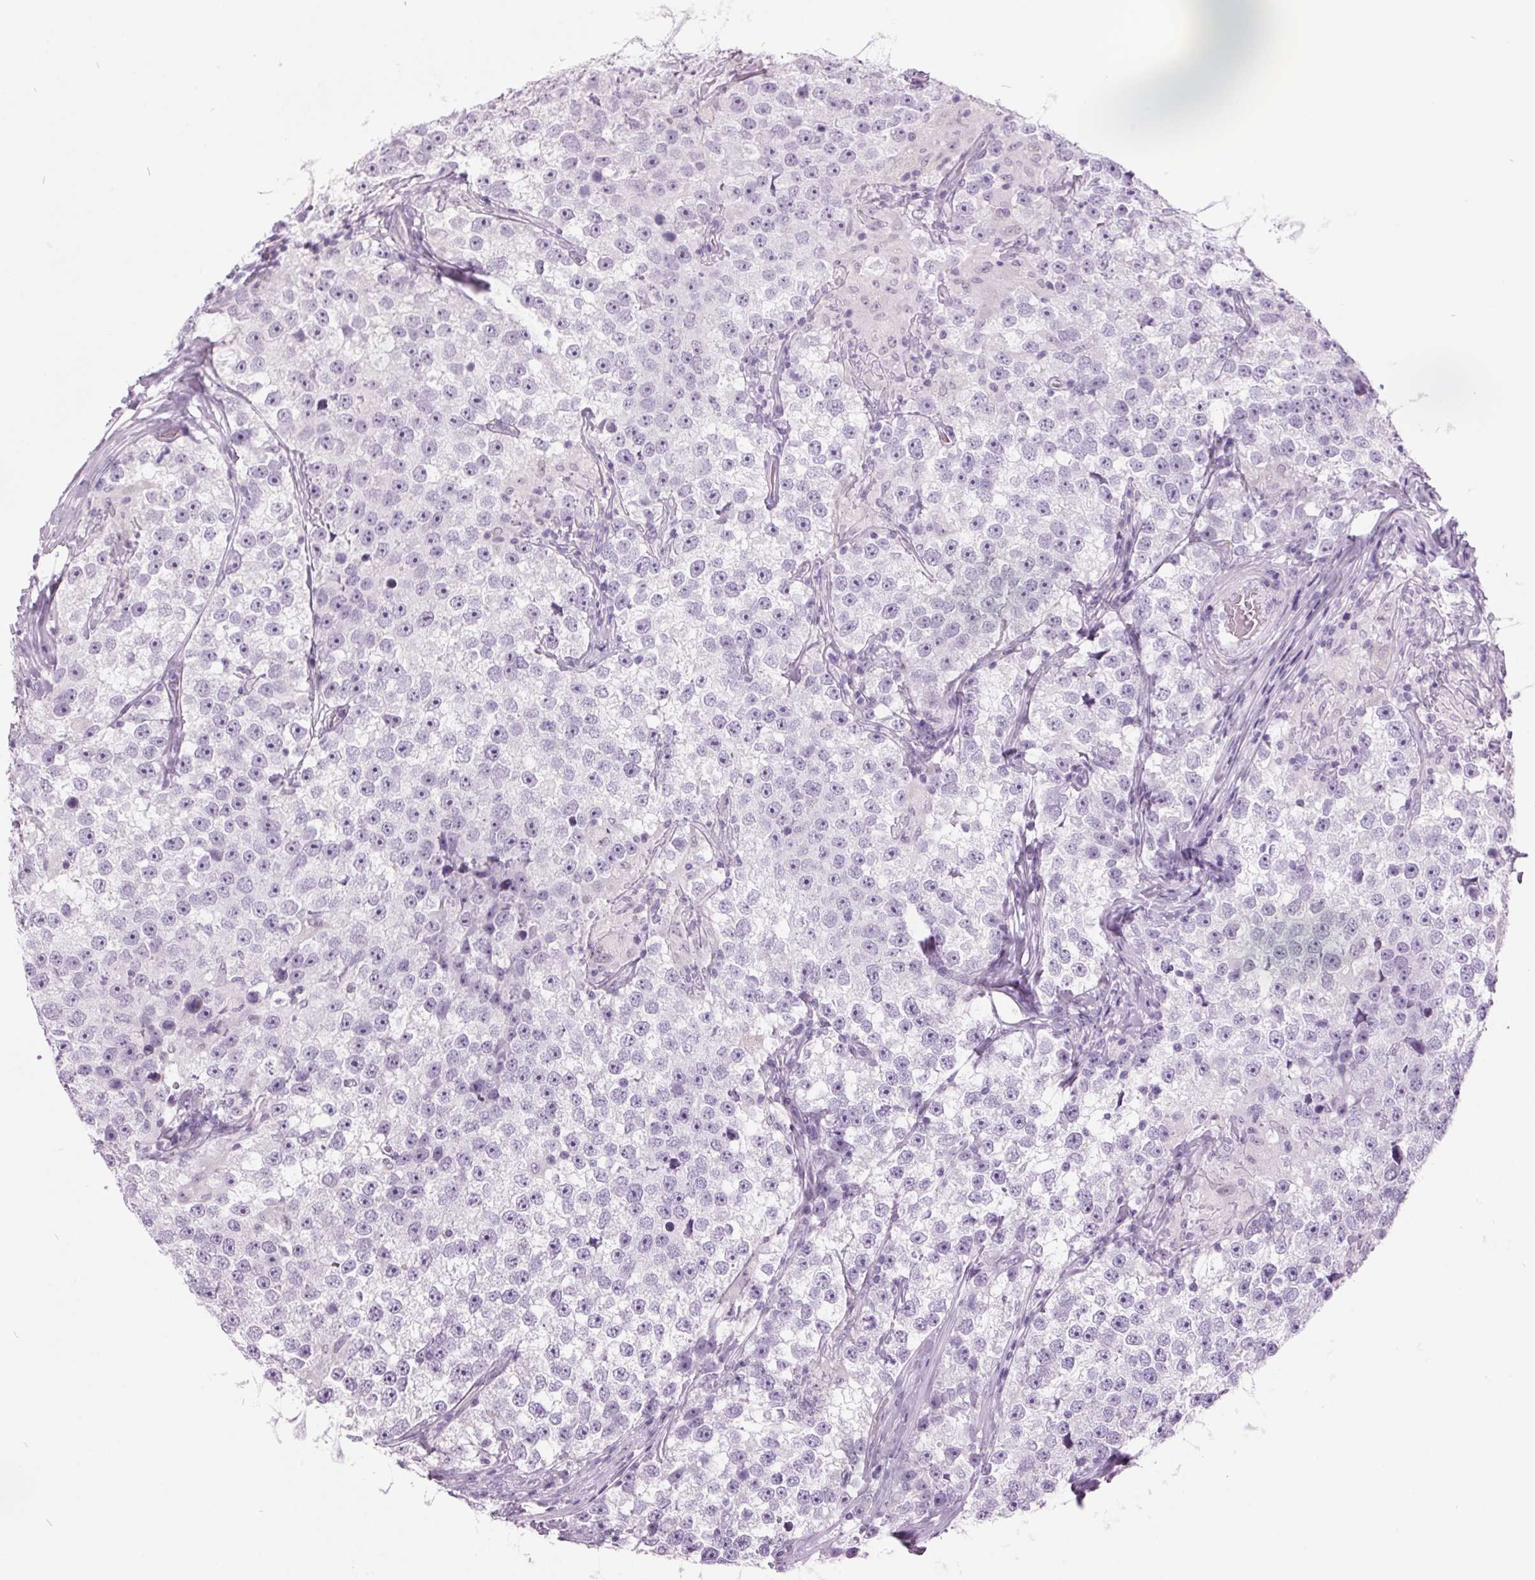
{"staining": {"intensity": "negative", "quantity": "none", "location": "none"}, "tissue": "testis cancer", "cell_type": "Tumor cells", "image_type": "cancer", "snomed": [{"axis": "morphology", "description": "Seminoma, NOS"}, {"axis": "topography", "description": "Testis"}], "caption": "A photomicrograph of testis cancer (seminoma) stained for a protein exhibits no brown staining in tumor cells.", "gene": "ODAD2", "patient": {"sex": "male", "age": 46}}